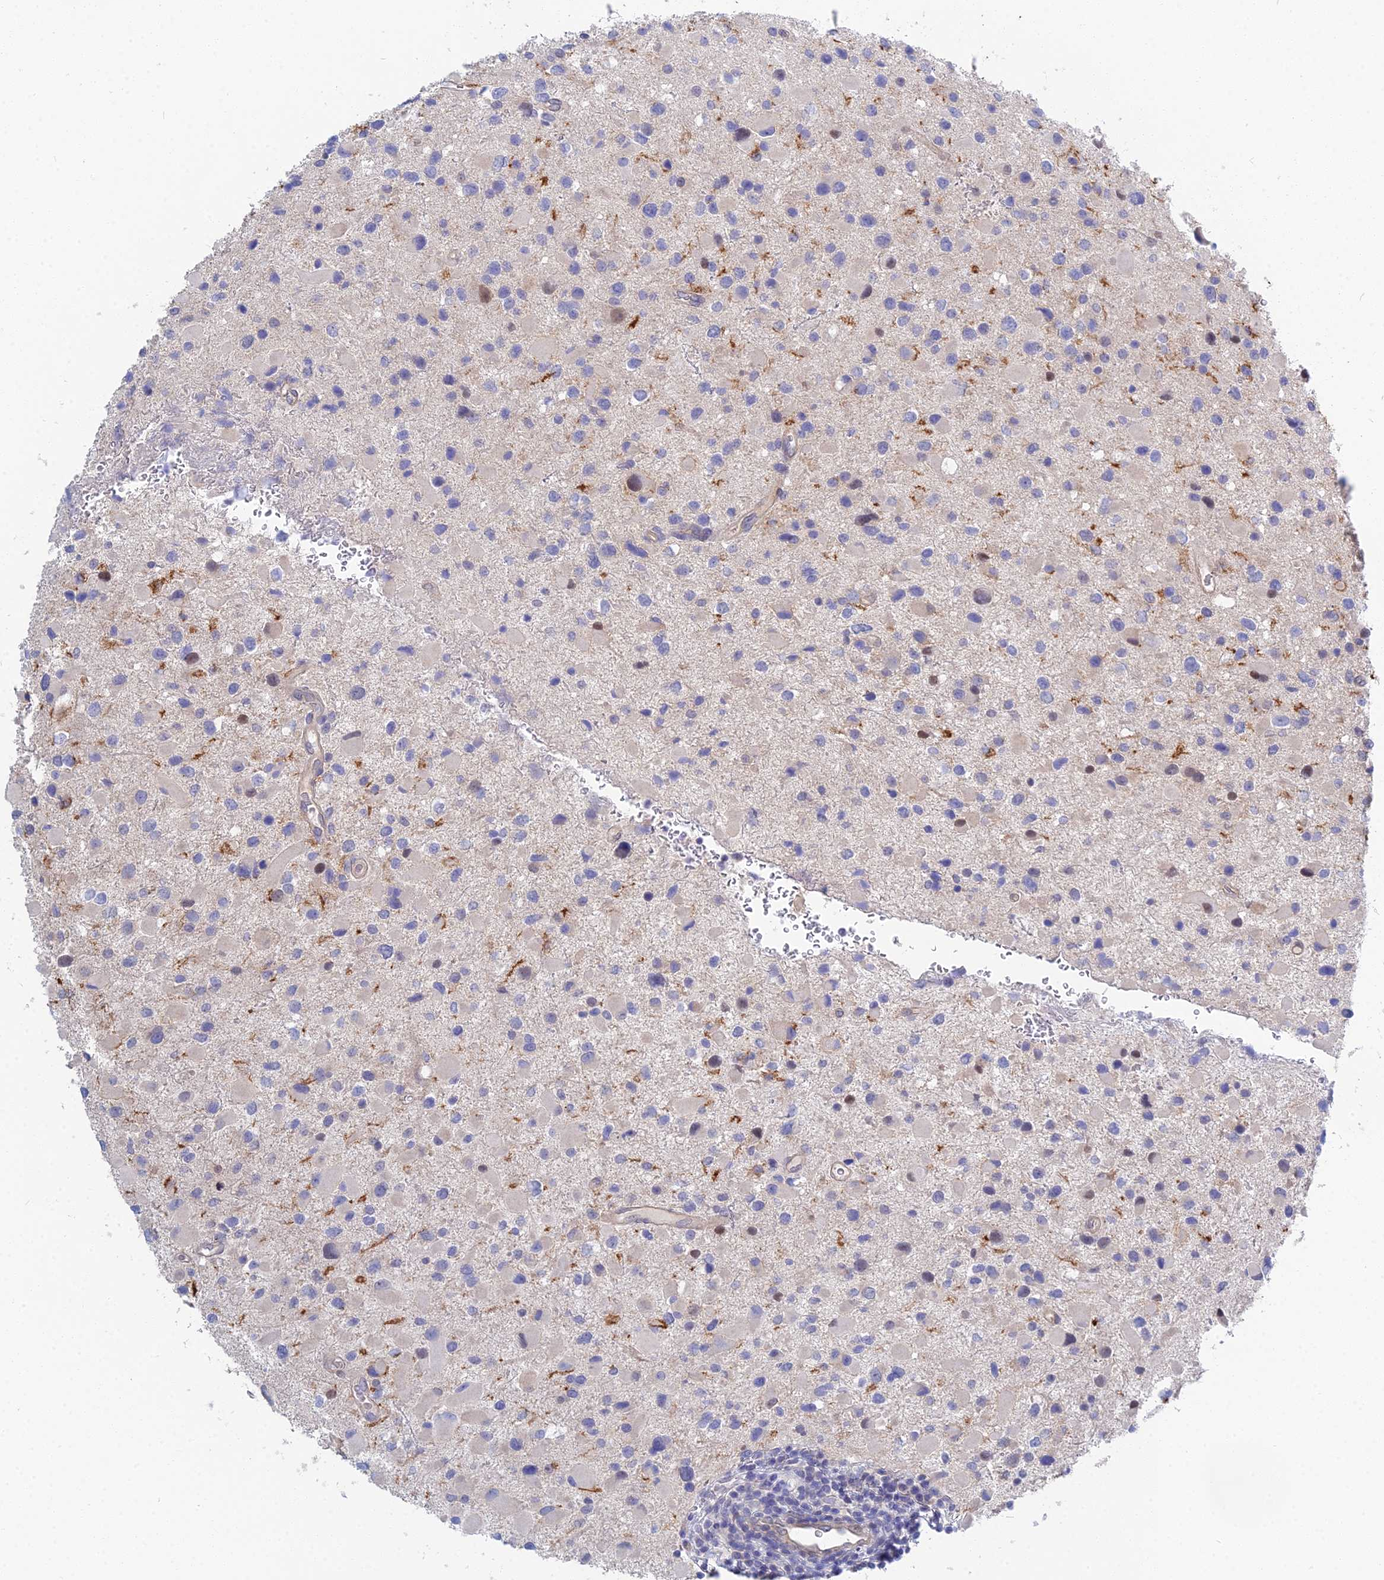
{"staining": {"intensity": "negative", "quantity": "none", "location": "none"}, "tissue": "glioma", "cell_type": "Tumor cells", "image_type": "cancer", "snomed": [{"axis": "morphology", "description": "Glioma, malignant, Low grade"}, {"axis": "topography", "description": "Brain"}], "caption": "Glioma stained for a protein using immunohistochemistry (IHC) exhibits no expression tumor cells.", "gene": "DNAH14", "patient": {"sex": "female", "age": 32}}